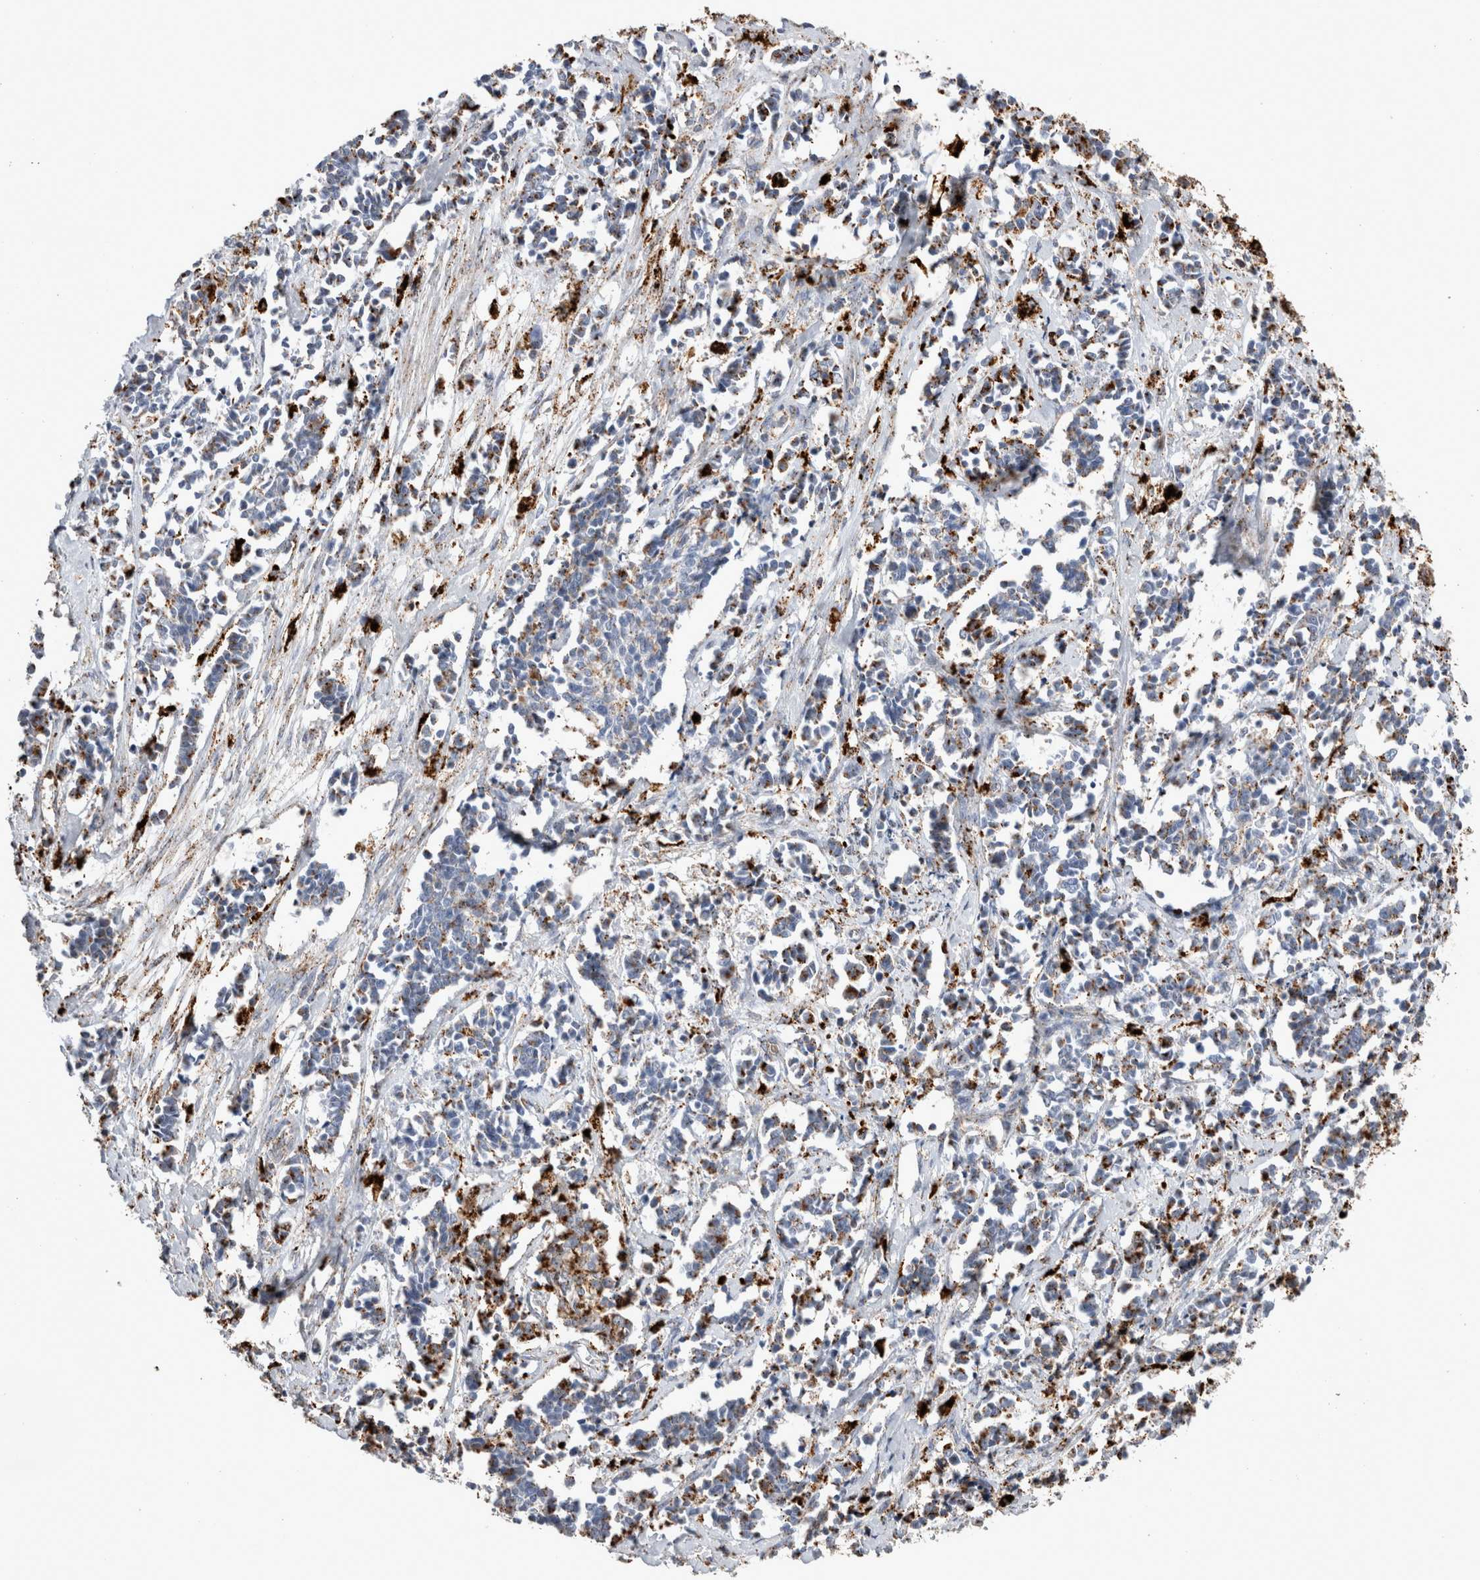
{"staining": {"intensity": "moderate", "quantity": "<25%", "location": "cytoplasmic/membranous"}, "tissue": "cervical cancer", "cell_type": "Tumor cells", "image_type": "cancer", "snomed": [{"axis": "morphology", "description": "Squamous cell carcinoma, NOS"}, {"axis": "topography", "description": "Cervix"}], "caption": "High-magnification brightfield microscopy of cervical cancer stained with DAB (3,3'-diaminobenzidine) (brown) and counterstained with hematoxylin (blue). tumor cells exhibit moderate cytoplasmic/membranous positivity is appreciated in about<25% of cells.", "gene": "CTSA", "patient": {"sex": "female", "age": 35}}